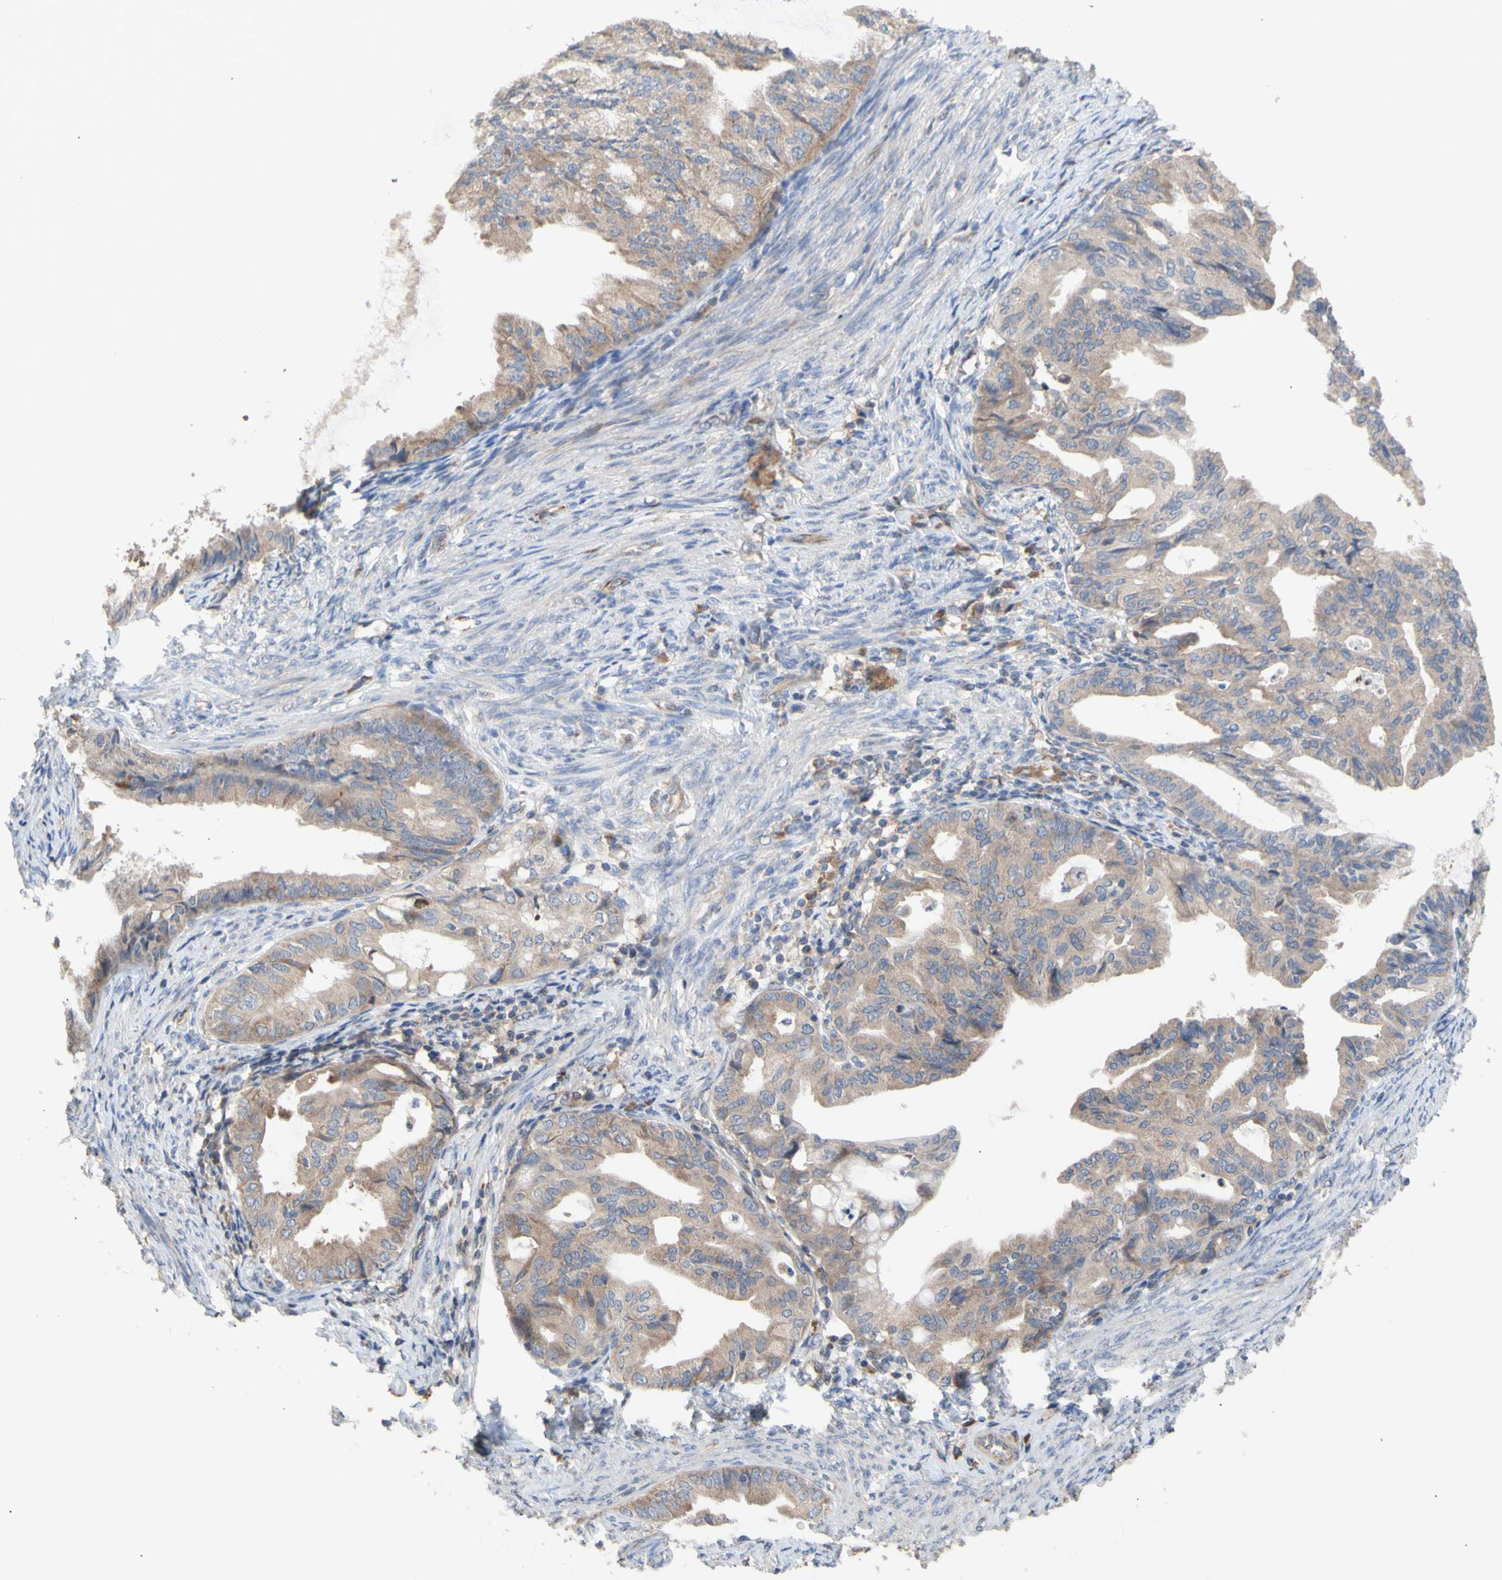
{"staining": {"intensity": "weak", "quantity": ">75%", "location": "cytoplasmic/membranous"}, "tissue": "endometrial cancer", "cell_type": "Tumor cells", "image_type": "cancer", "snomed": [{"axis": "morphology", "description": "Adenocarcinoma, NOS"}, {"axis": "topography", "description": "Endometrium"}], "caption": "This micrograph demonstrates IHC staining of human adenocarcinoma (endometrial), with low weak cytoplasmic/membranous staining in approximately >75% of tumor cells.", "gene": "EIF2S3", "patient": {"sex": "female", "age": 86}}